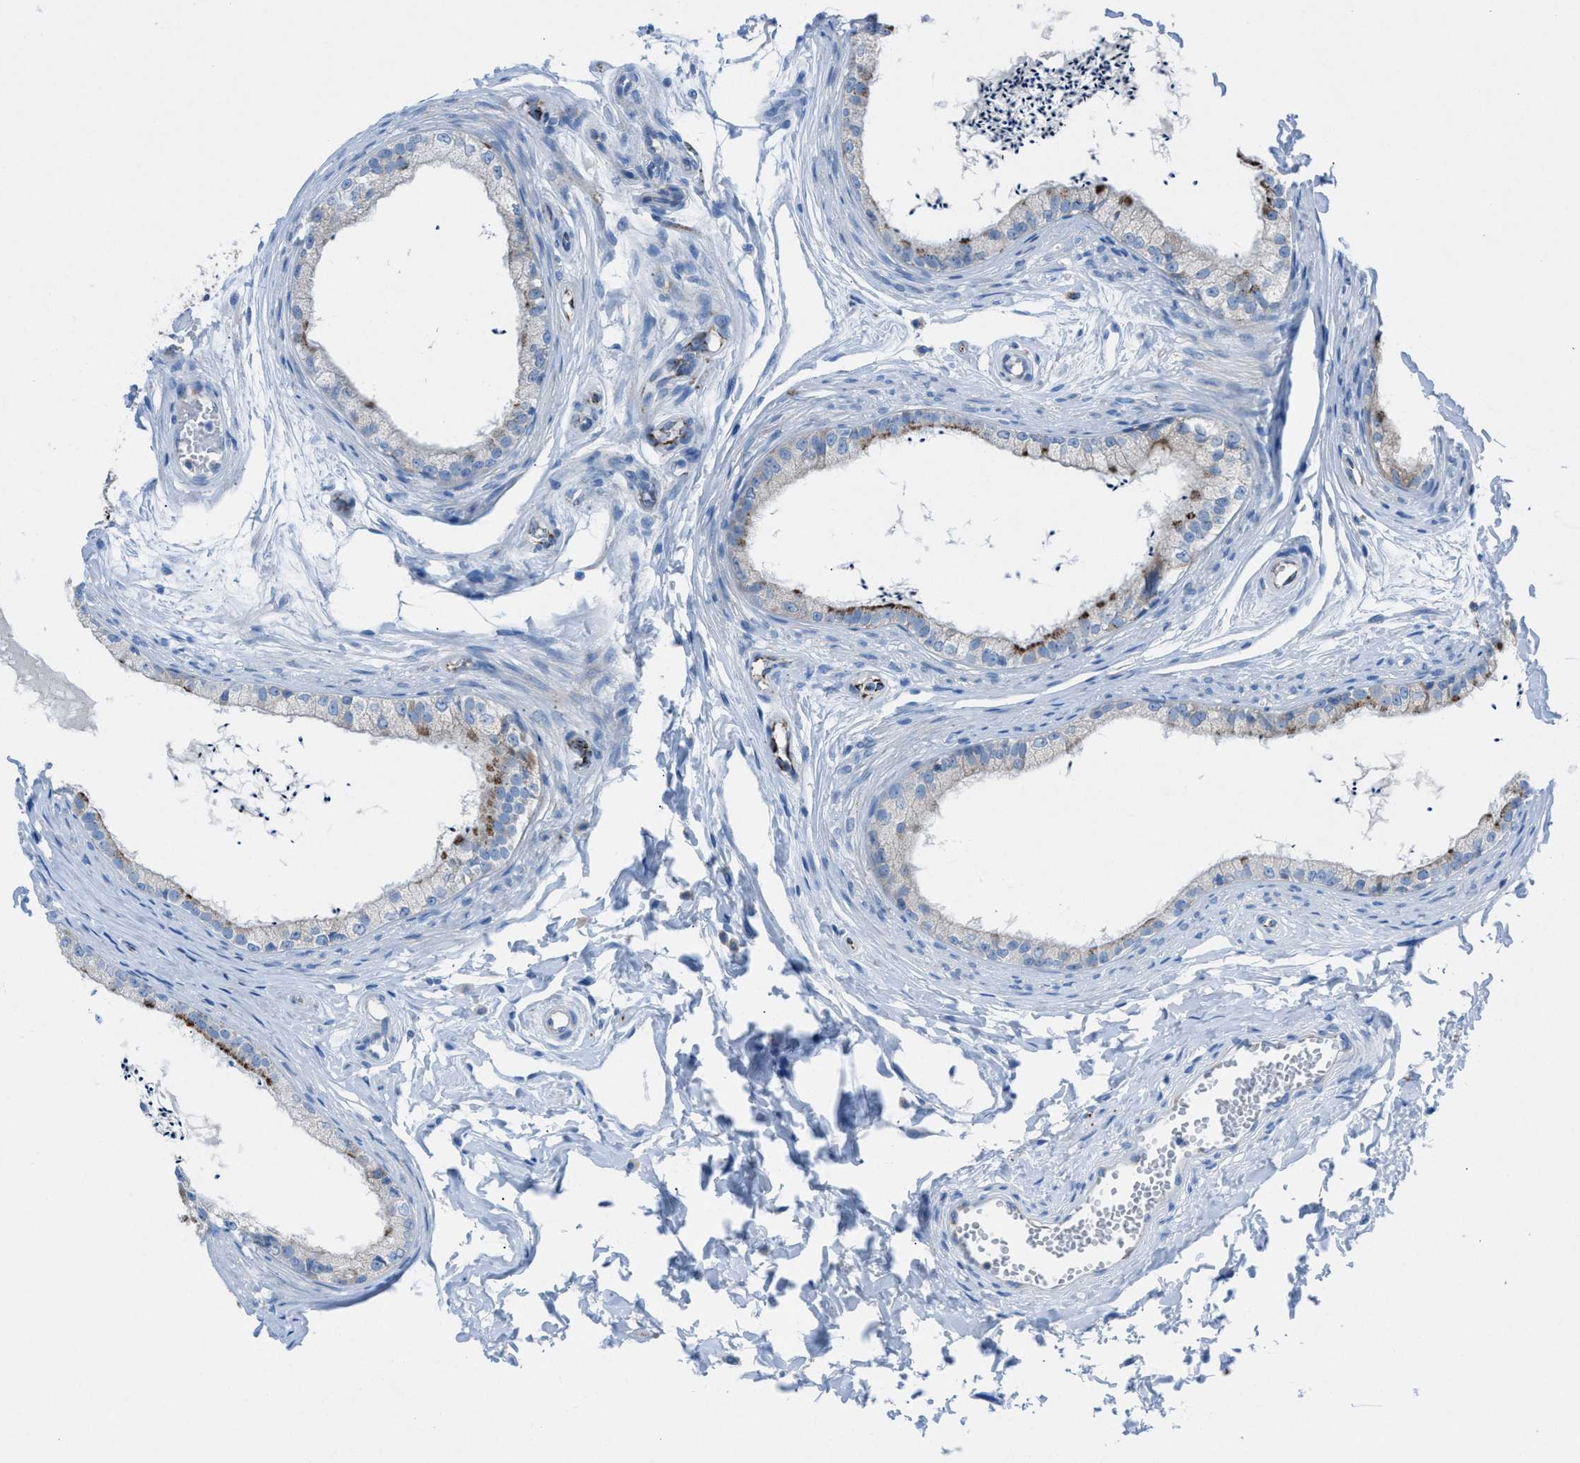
{"staining": {"intensity": "weak", "quantity": "<25%", "location": "cytoplasmic/membranous"}, "tissue": "epididymis", "cell_type": "Glandular cells", "image_type": "normal", "snomed": [{"axis": "morphology", "description": "Normal tissue, NOS"}, {"axis": "topography", "description": "Epididymis"}], "caption": "This is a micrograph of IHC staining of unremarkable epididymis, which shows no staining in glandular cells.", "gene": "CD1B", "patient": {"sex": "male", "age": 56}}